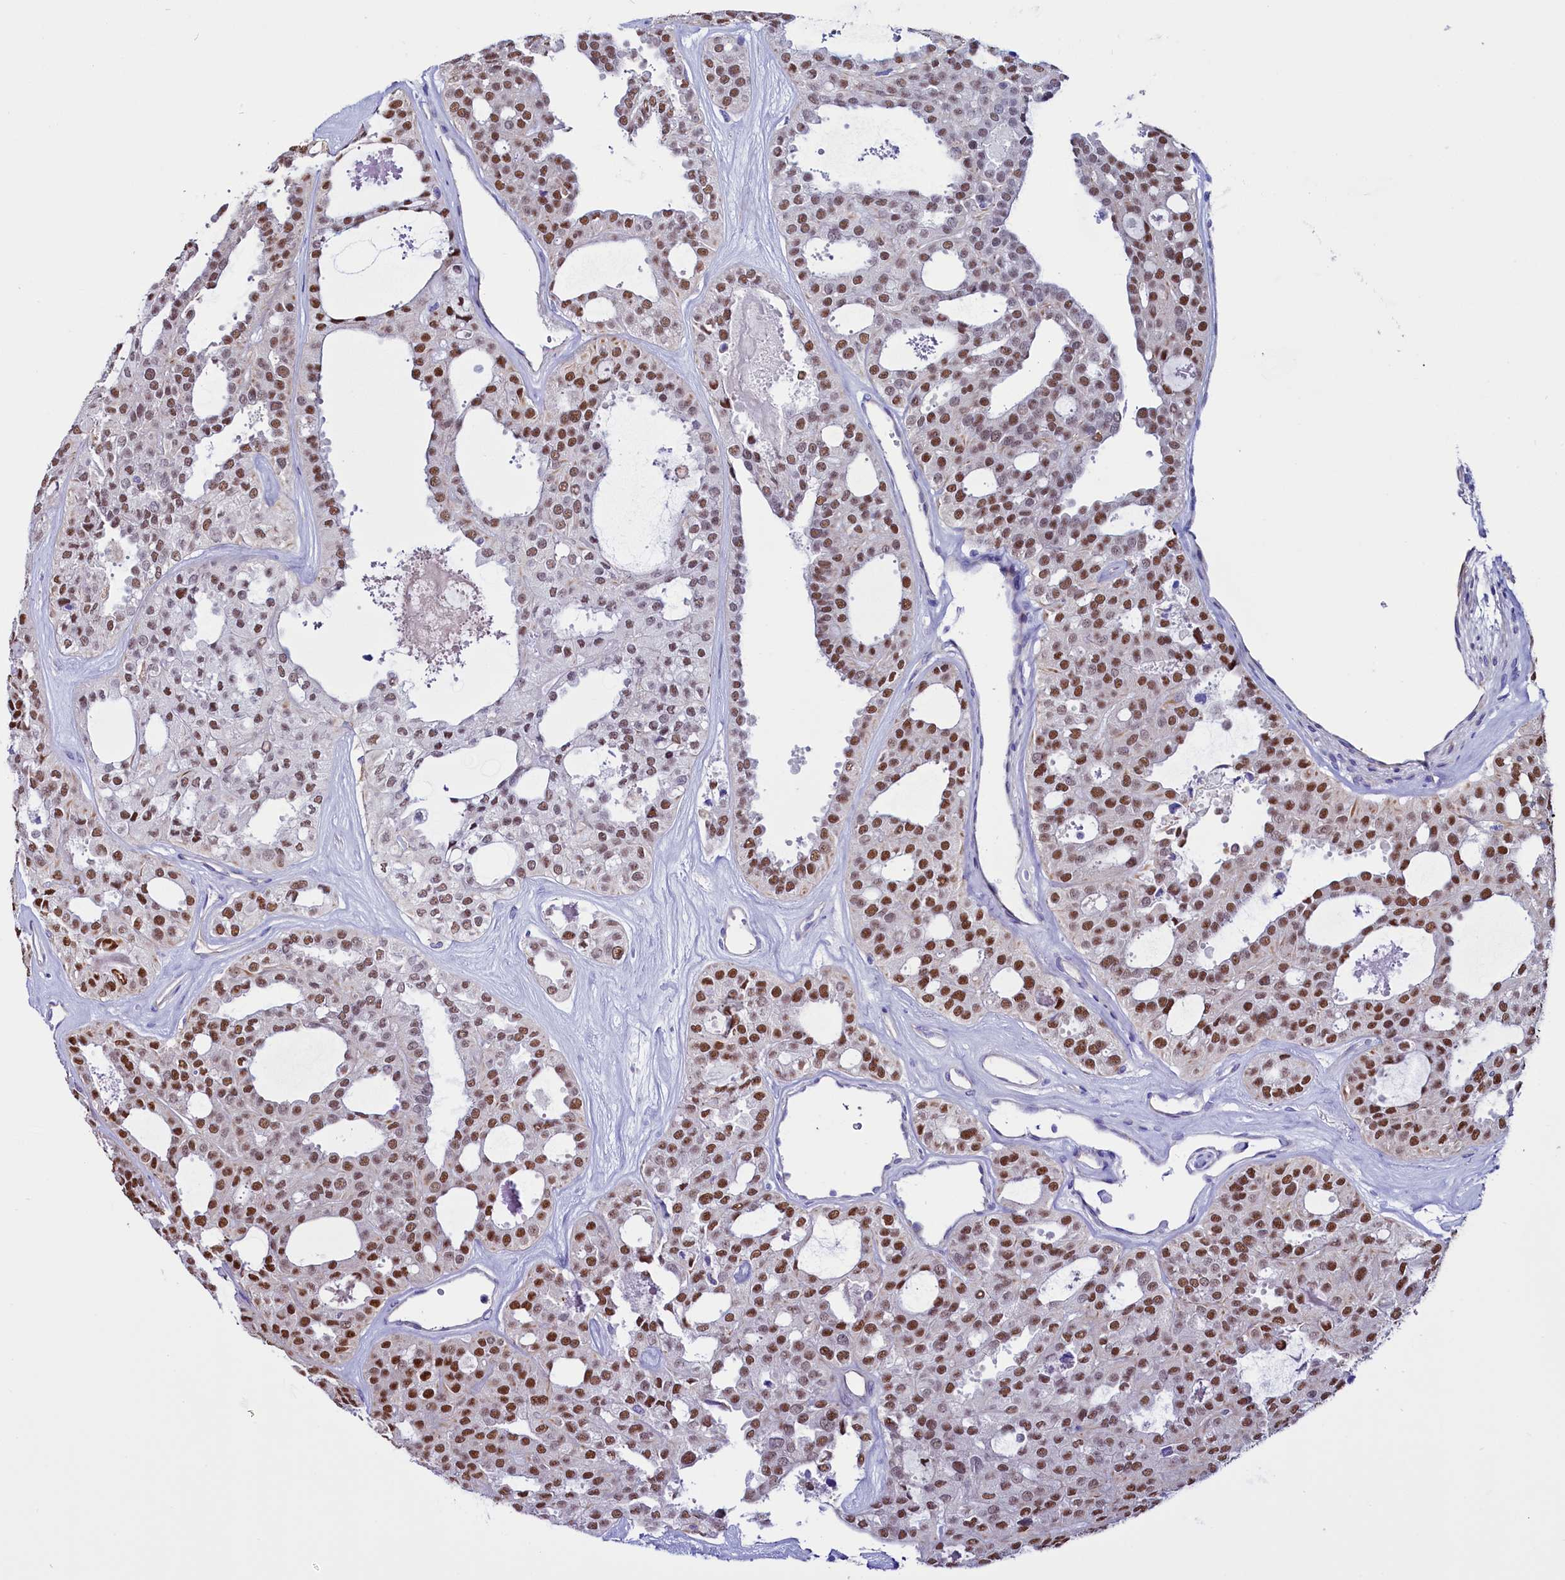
{"staining": {"intensity": "moderate", "quantity": ">75%", "location": "nuclear"}, "tissue": "thyroid cancer", "cell_type": "Tumor cells", "image_type": "cancer", "snomed": [{"axis": "morphology", "description": "Follicular adenoma carcinoma, NOS"}, {"axis": "topography", "description": "Thyroid gland"}], "caption": "A high-resolution image shows IHC staining of thyroid follicular adenoma carcinoma, which exhibits moderate nuclear expression in approximately >75% of tumor cells.", "gene": "PDILT", "patient": {"sex": "male", "age": 75}}